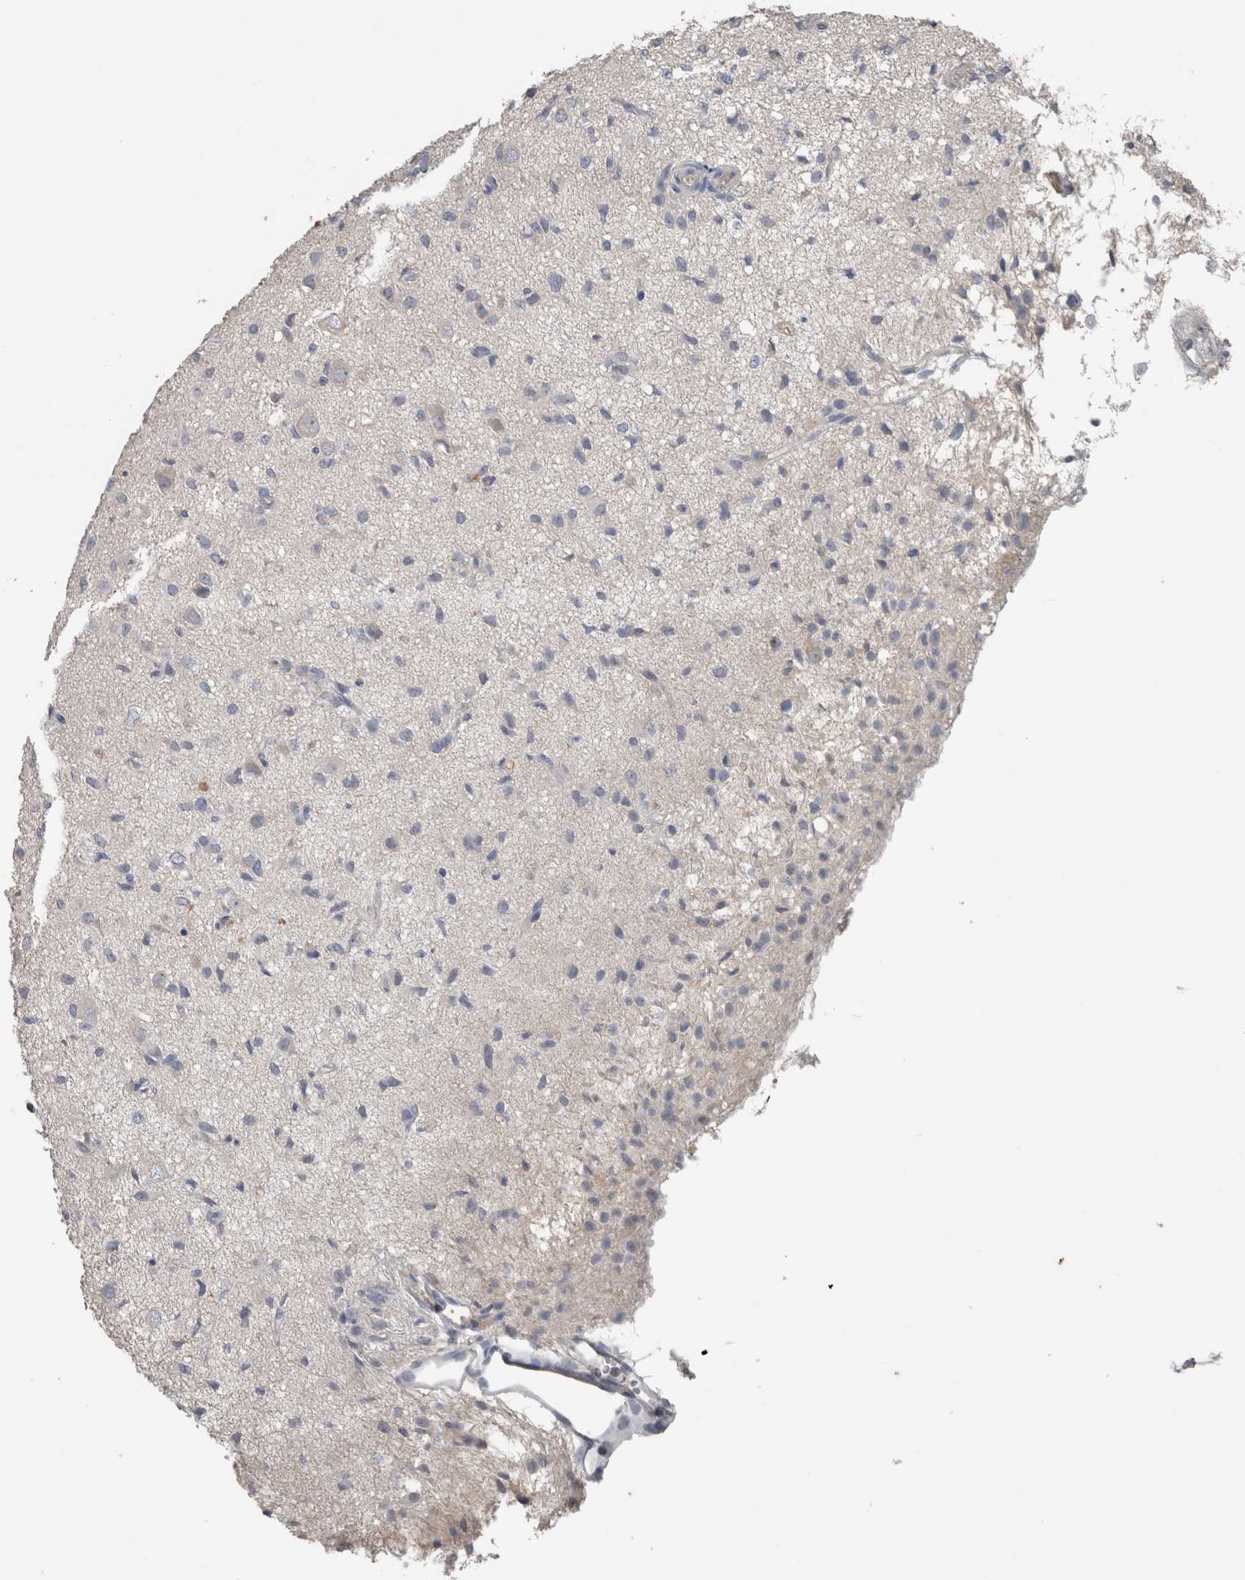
{"staining": {"intensity": "negative", "quantity": "none", "location": "none"}, "tissue": "glioma", "cell_type": "Tumor cells", "image_type": "cancer", "snomed": [{"axis": "morphology", "description": "Glioma, malignant, High grade"}, {"axis": "topography", "description": "Brain"}], "caption": "IHC of human glioma displays no positivity in tumor cells.", "gene": "CRNN", "patient": {"sex": "female", "age": 59}}